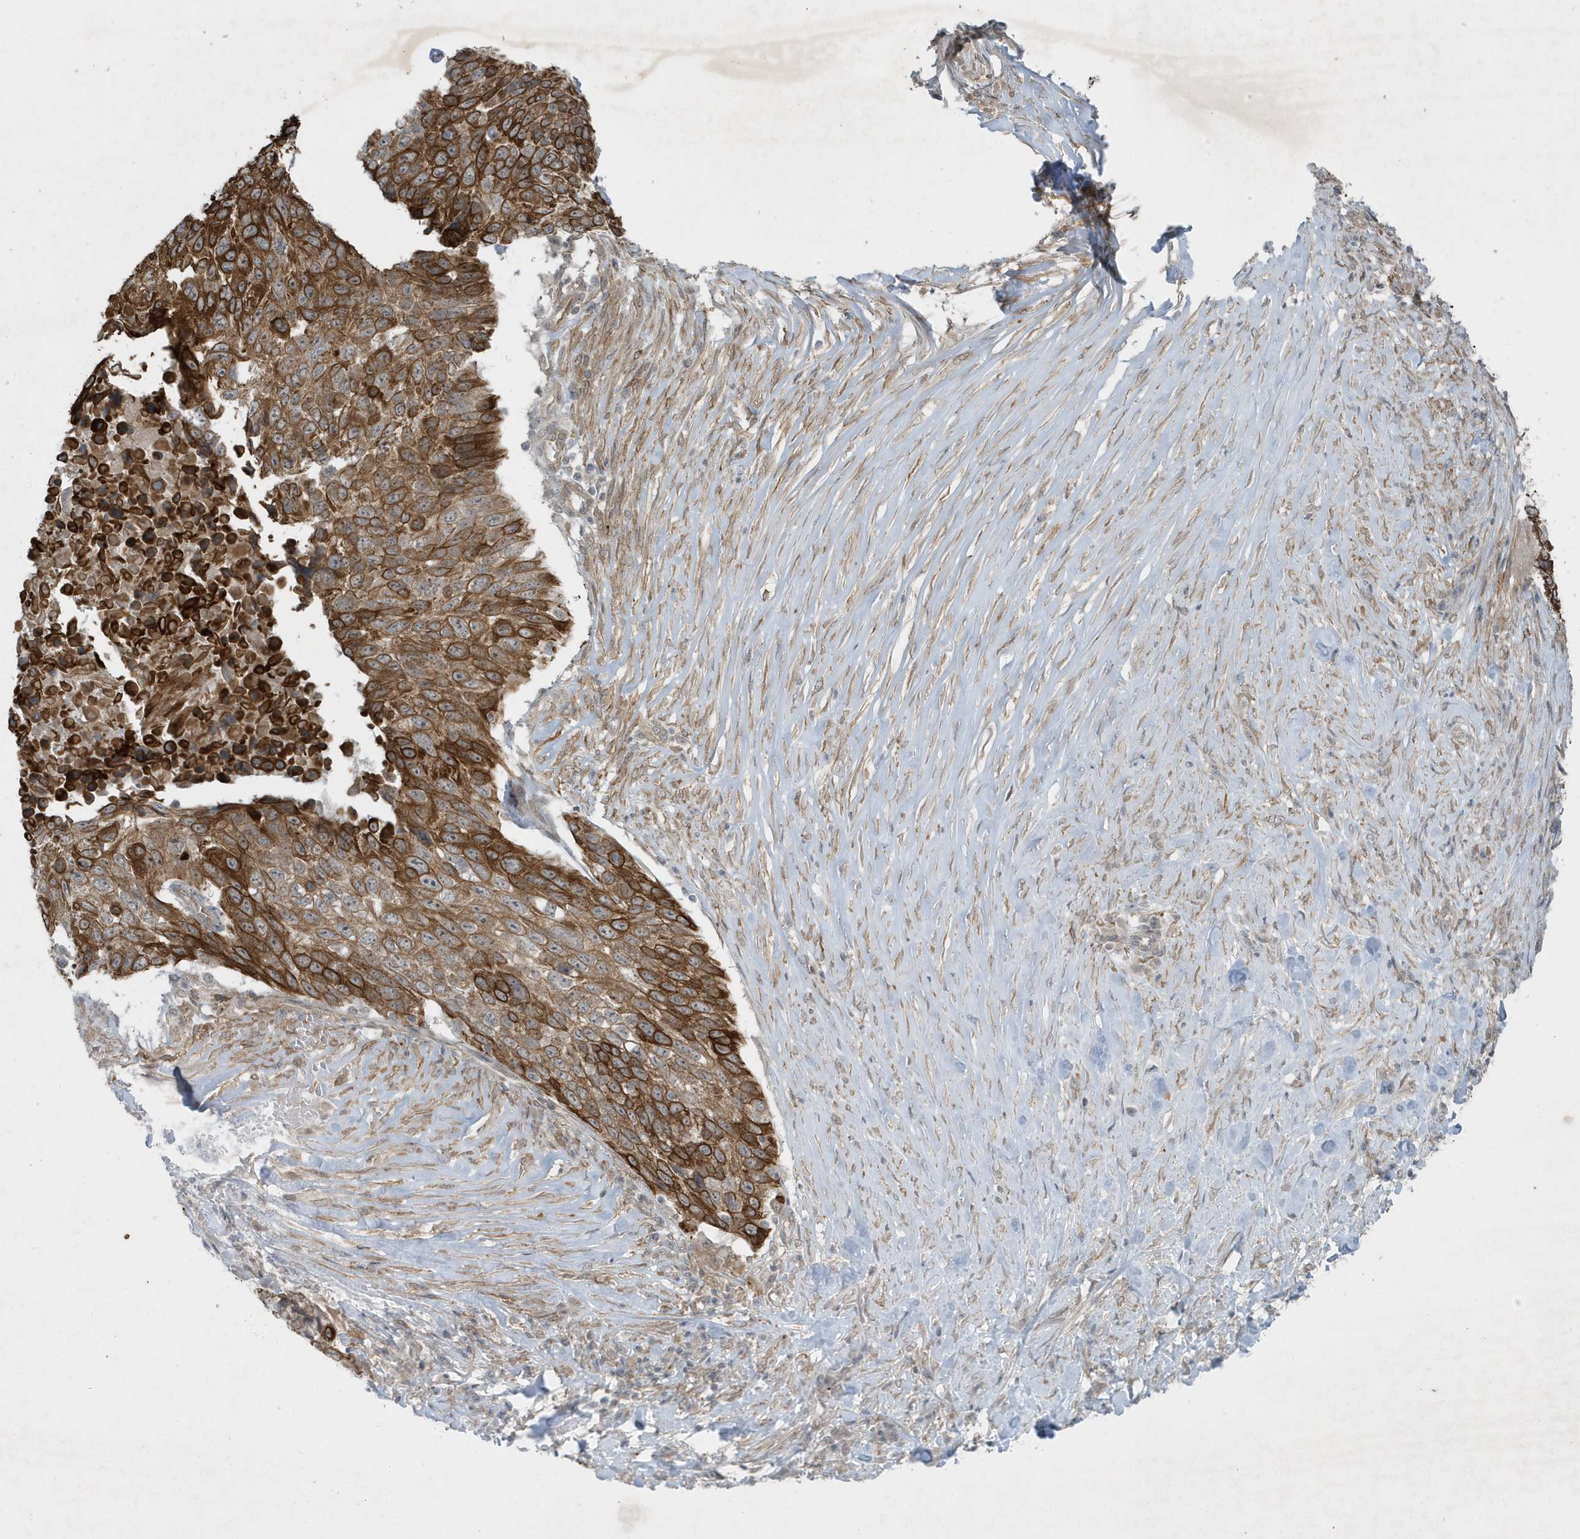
{"staining": {"intensity": "strong", "quantity": ">75%", "location": "cytoplasmic/membranous"}, "tissue": "lung cancer", "cell_type": "Tumor cells", "image_type": "cancer", "snomed": [{"axis": "morphology", "description": "Squamous cell carcinoma, NOS"}, {"axis": "topography", "description": "Lung"}], "caption": "Strong cytoplasmic/membranous expression for a protein is appreciated in approximately >75% of tumor cells of lung squamous cell carcinoma using immunohistochemistry (IHC).", "gene": "PARD3B", "patient": {"sex": "male", "age": 66}}